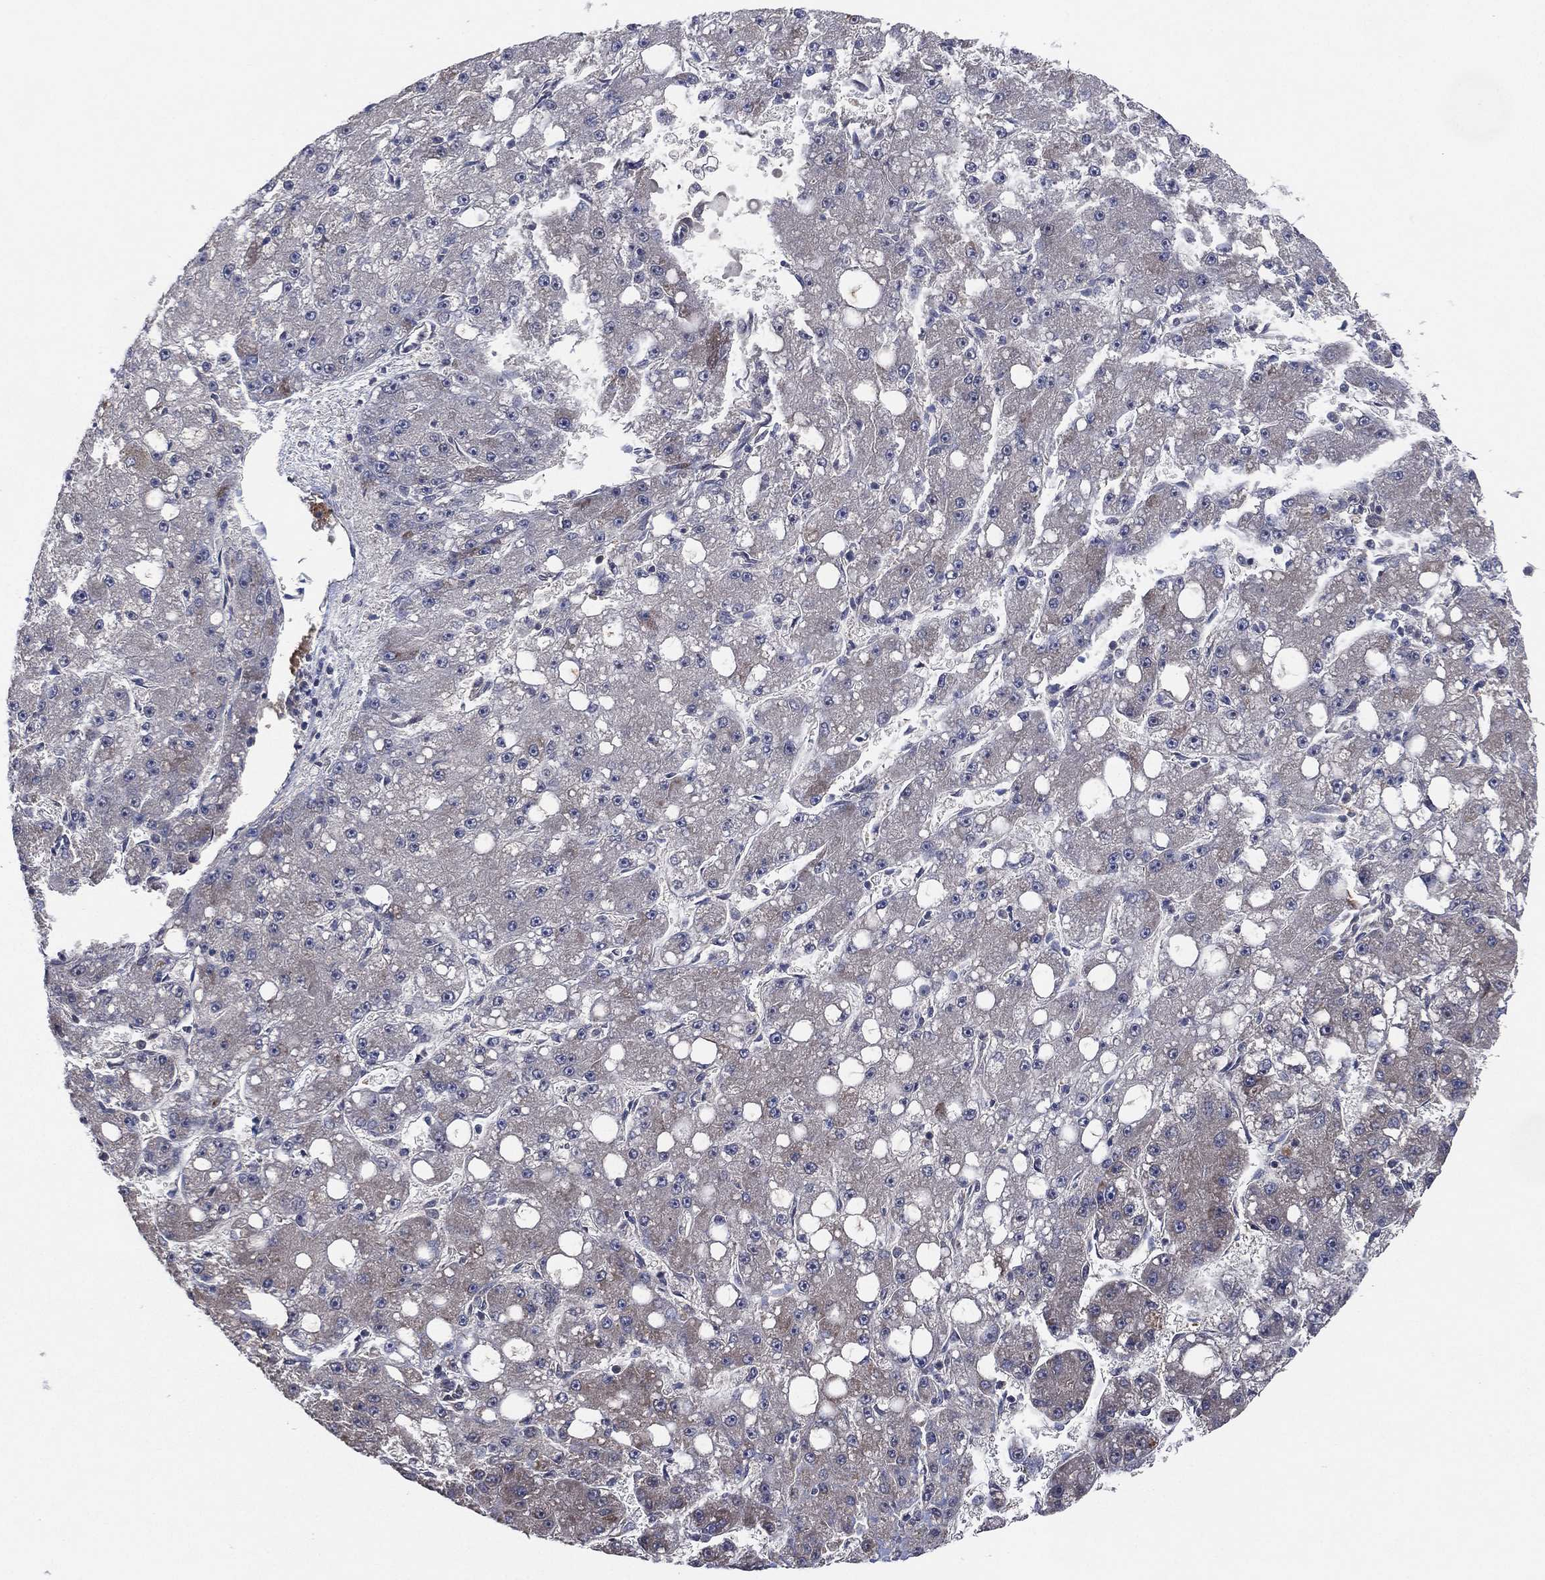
{"staining": {"intensity": "negative", "quantity": "none", "location": "none"}, "tissue": "liver cancer", "cell_type": "Tumor cells", "image_type": "cancer", "snomed": [{"axis": "morphology", "description": "Carcinoma, Hepatocellular, NOS"}, {"axis": "topography", "description": "Liver"}], "caption": "An immunohistochemistry (IHC) micrograph of liver cancer (hepatocellular carcinoma) is shown. There is no staining in tumor cells of liver cancer (hepatocellular carcinoma).", "gene": "FAM104A", "patient": {"sex": "male", "age": 67}}